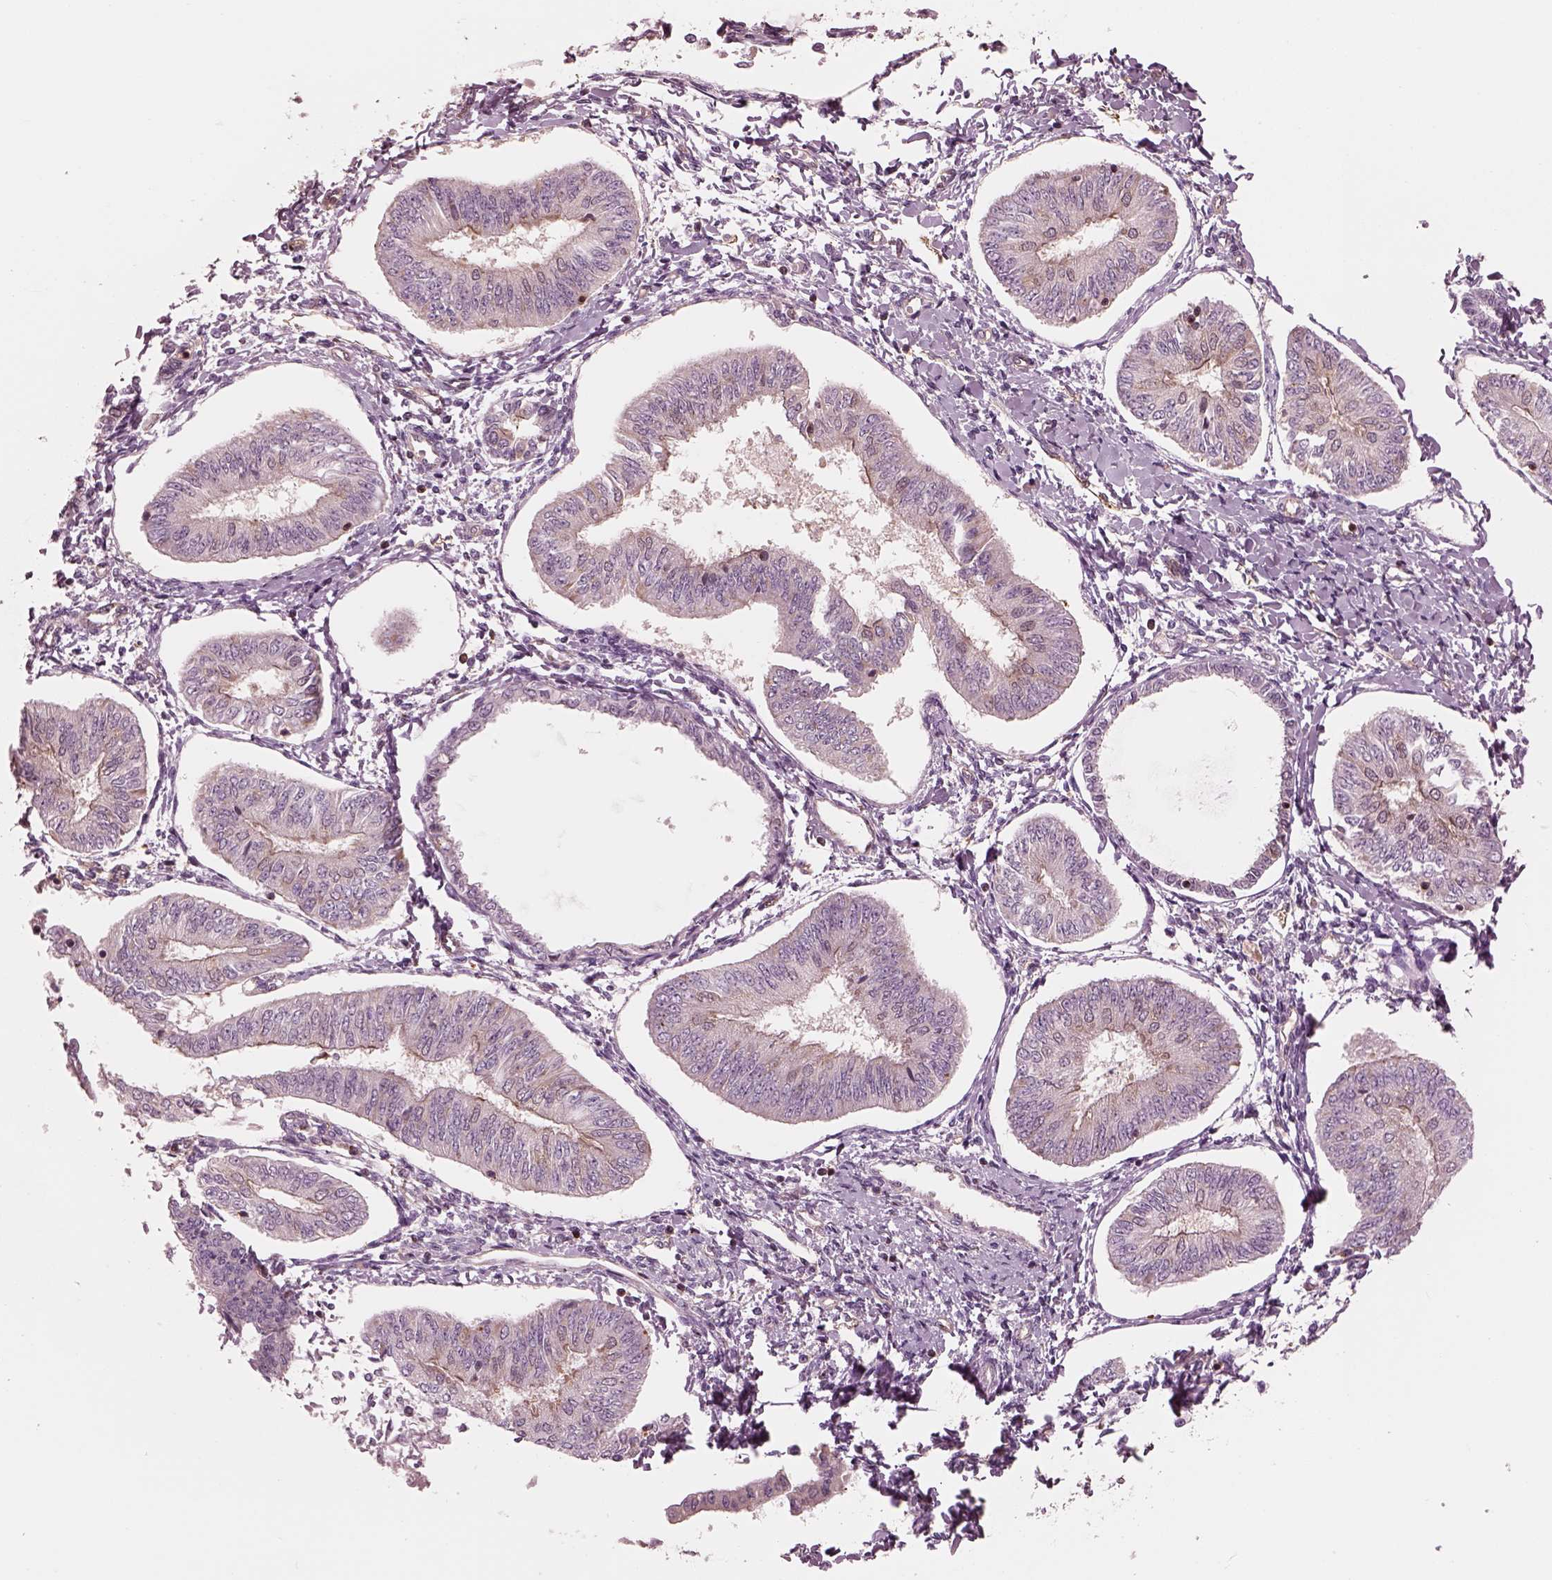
{"staining": {"intensity": "negative", "quantity": "none", "location": "none"}, "tissue": "endometrial cancer", "cell_type": "Tumor cells", "image_type": "cancer", "snomed": [{"axis": "morphology", "description": "Adenocarcinoma, NOS"}, {"axis": "topography", "description": "Endometrium"}], "caption": "An image of endometrial cancer stained for a protein demonstrates no brown staining in tumor cells.", "gene": "STK33", "patient": {"sex": "female", "age": 58}}